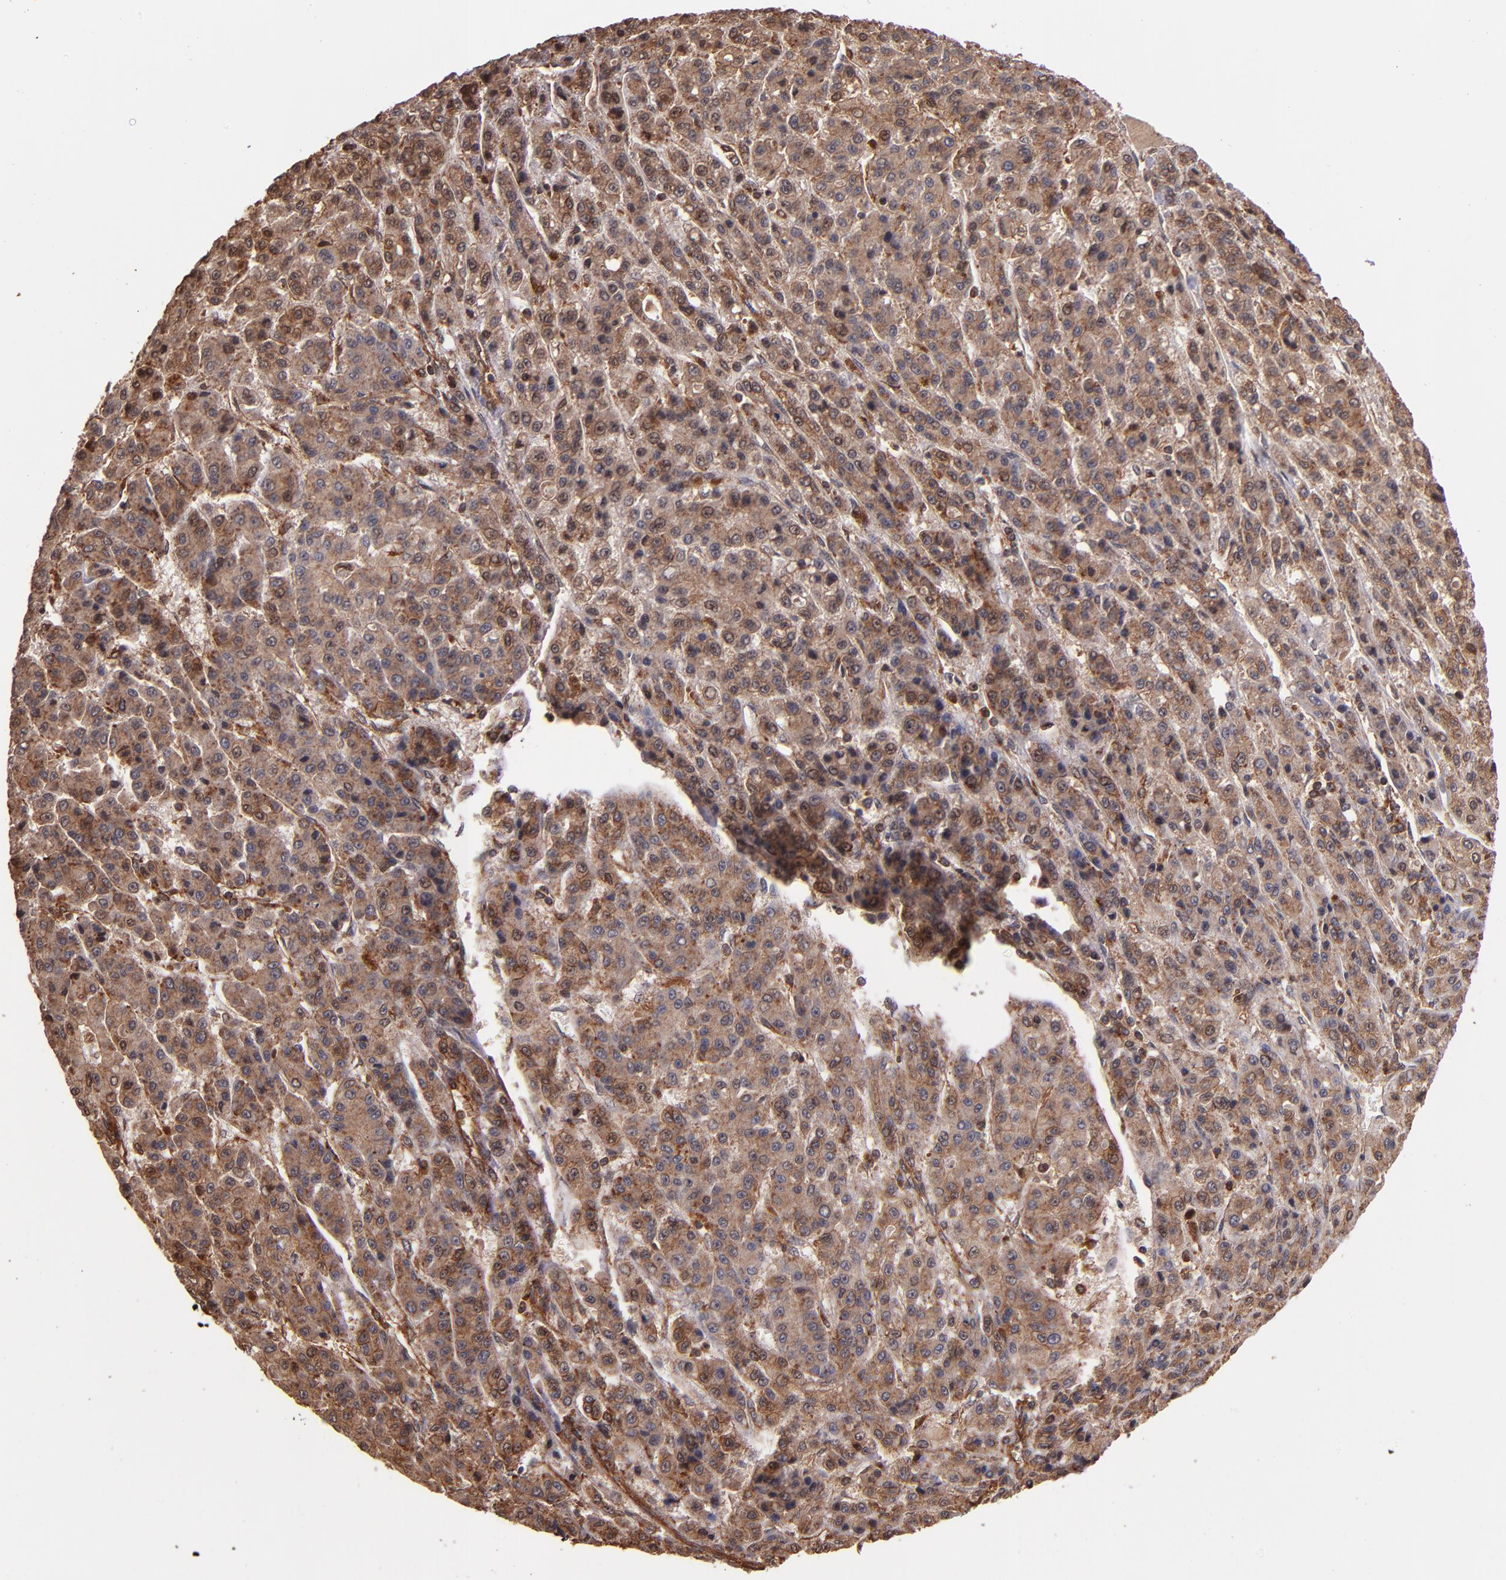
{"staining": {"intensity": "strong", "quantity": ">75%", "location": "cytoplasmic/membranous"}, "tissue": "liver cancer", "cell_type": "Tumor cells", "image_type": "cancer", "snomed": [{"axis": "morphology", "description": "Carcinoma, Hepatocellular, NOS"}, {"axis": "topography", "description": "Liver"}], "caption": "Immunohistochemical staining of liver cancer shows high levels of strong cytoplasmic/membranous protein expression in approximately >75% of tumor cells.", "gene": "STX8", "patient": {"sex": "male", "age": 70}}